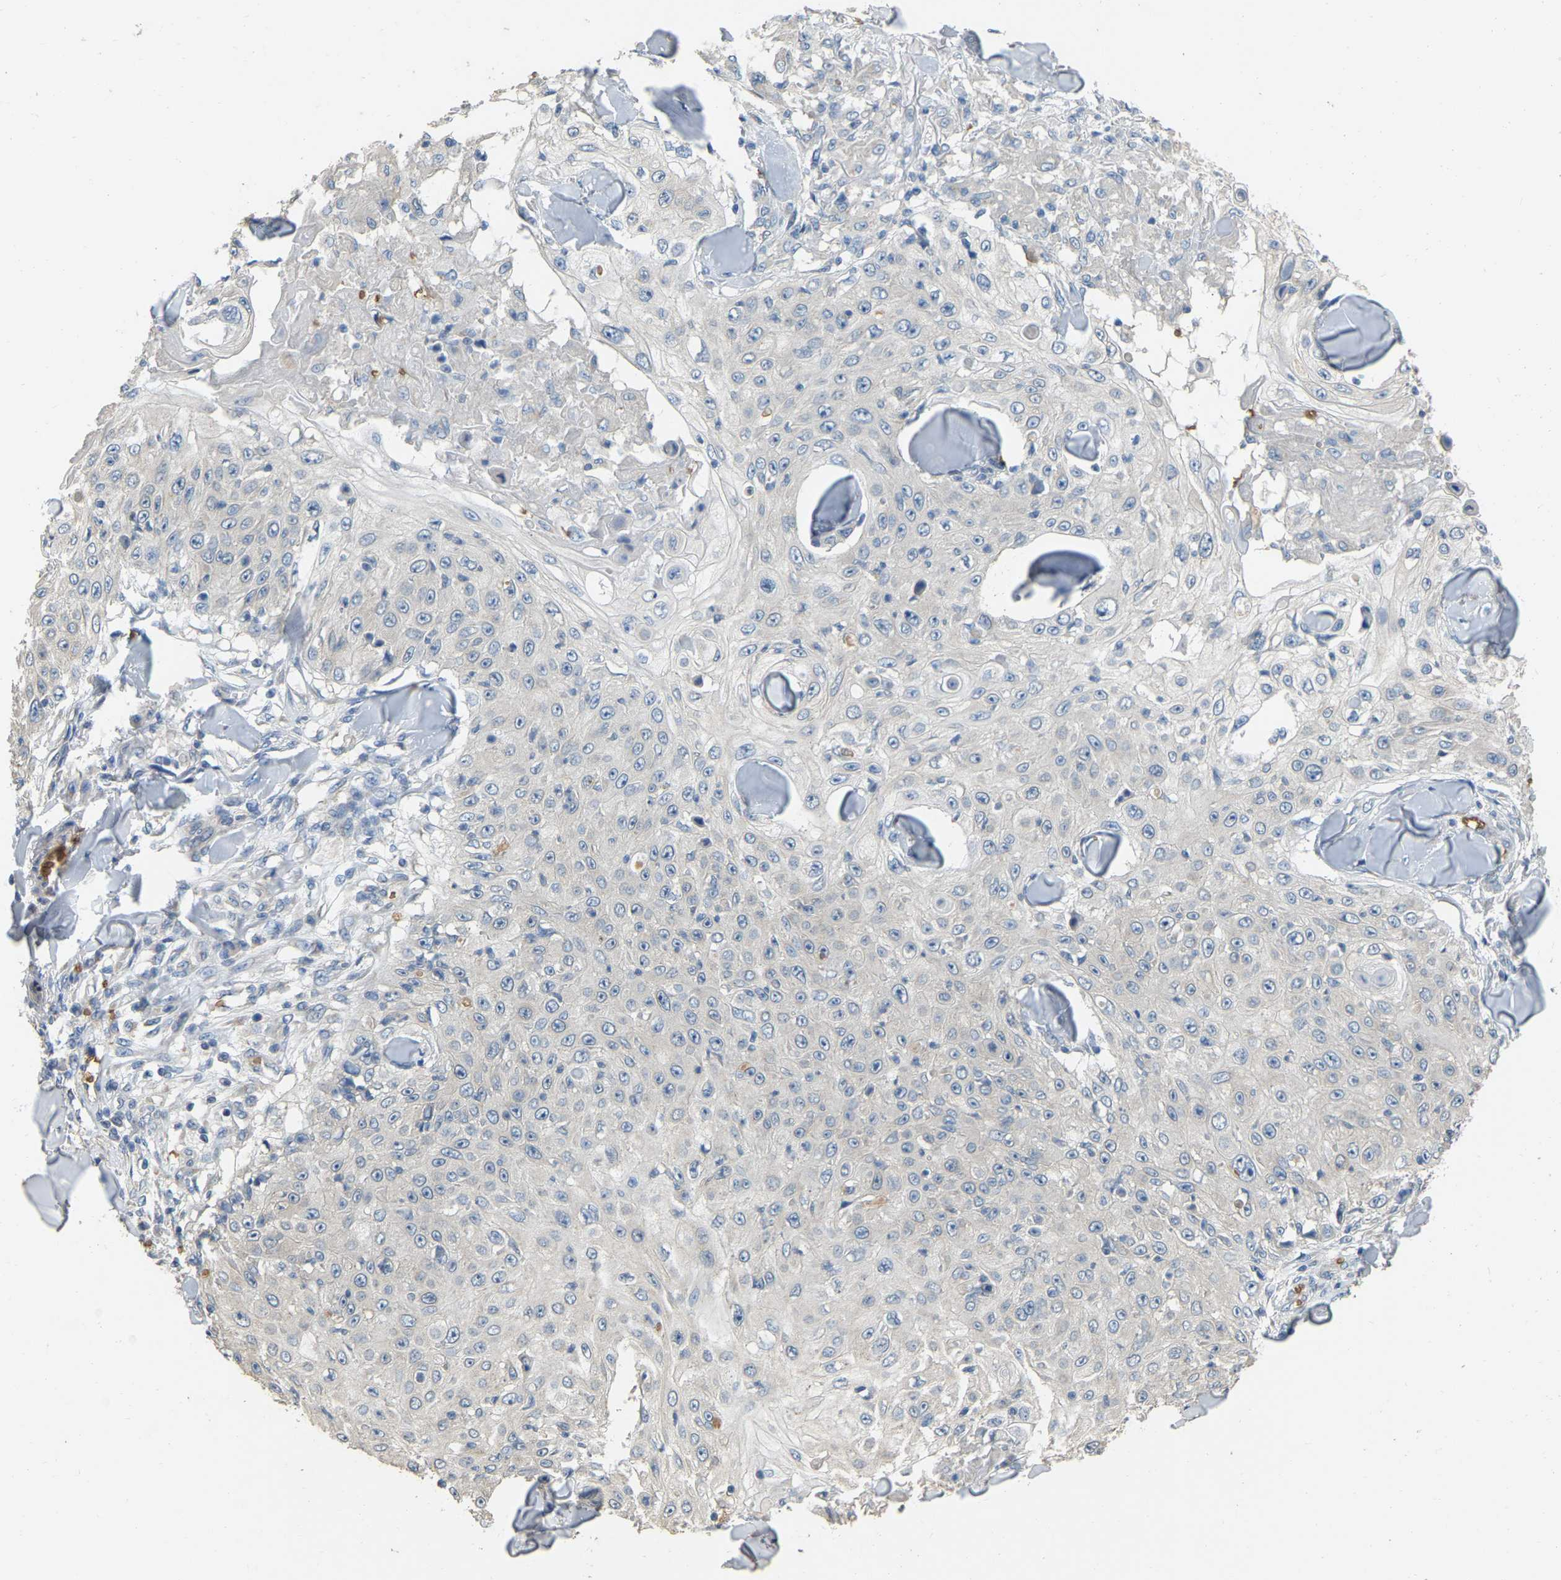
{"staining": {"intensity": "negative", "quantity": "none", "location": "none"}, "tissue": "skin cancer", "cell_type": "Tumor cells", "image_type": "cancer", "snomed": [{"axis": "morphology", "description": "Squamous cell carcinoma, NOS"}, {"axis": "topography", "description": "Skin"}], "caption": "Immunohistochemistry (IHC) of human squamous cell carcinoma (skin) demonstrates no positivity in tumor cells.", "gene": "CFAP298", "patient": {"sex": "male", "age": 86}}